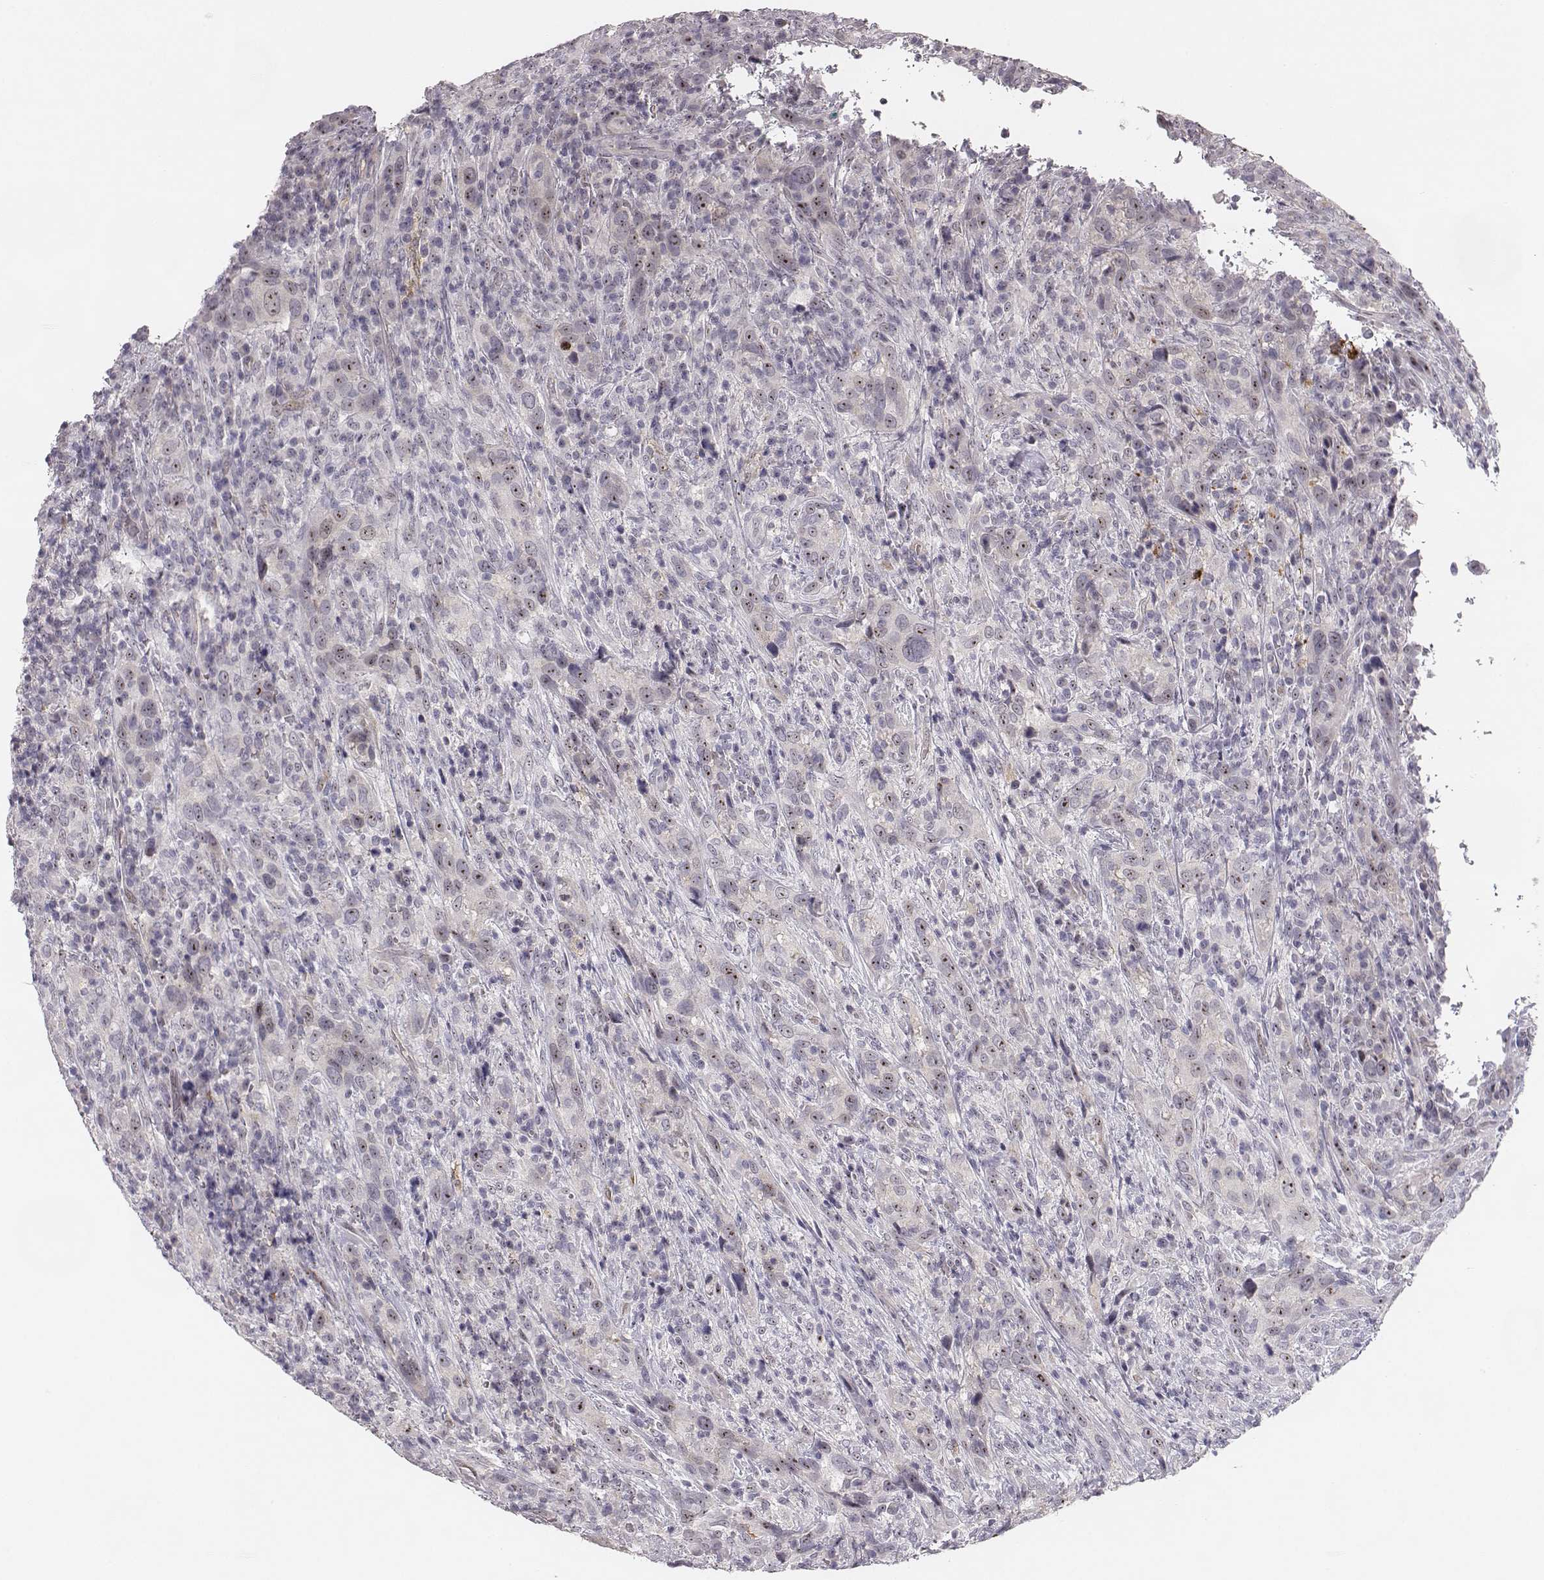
{"staining": {"intensity": "moderate", "quantity": "25%-75%", "location": "nuclear"}, "tissue": "urothelial cancer", "cell_type": "Tumor cells", "image_type": "cancer", "snomed": [{"axis": "morphology", "description": "Urothelial carcinoma, NOS"}, {"axis": "morphology", "description": "Urothelial carcinoma, High grade"}, {"axis": "topography", "description": "Urinary bladder"}], "caption": "Tumor cells display medium levels of moderate nuclear expression in about 25%-75% of cells in human urothelial cancer.", "gene": "NIFK", "patient": {"sex": "female", "age": 64}}